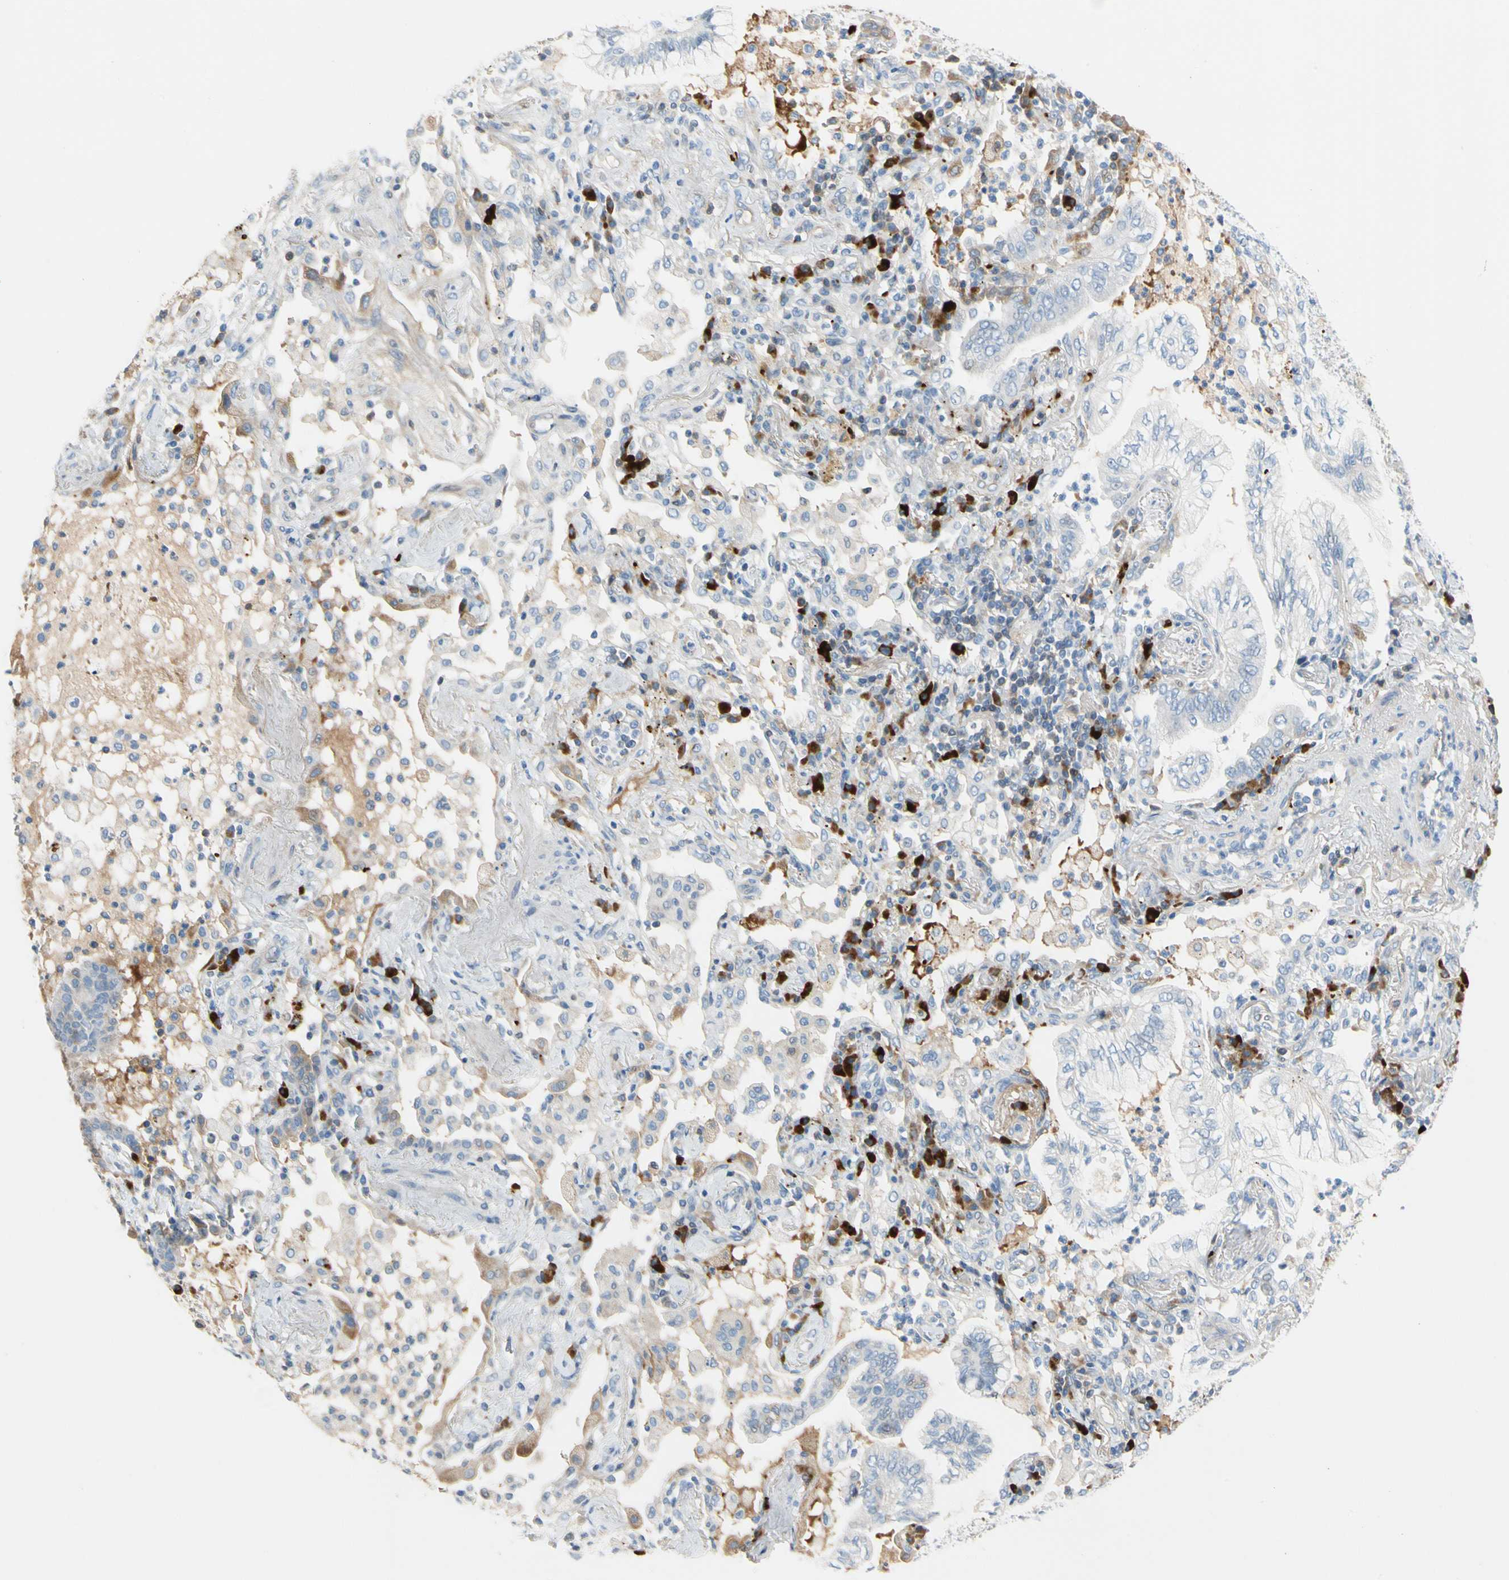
{"staining": {"intensity": "negative", "quantity": "none", "location": "none"}, "tissue": "lung cancer", "cell_type": "Tumor cells", "image_type": "cancer", "snomed": [{"axis": "morphology", "description": "Normal tissue, NOS"}, {"axis": "morphology", "description": "Adenocarcinoma, NOS"}, {"axis": "topography", "description": "Bronchus"}, {"axis": "topography", "description": "Lung"}], "caption": "Lung adenocarcinoma was stained to show a protein in brown. There is no significant positivity in tumor cells. (IHC, brightfield microscopy, high magnification).", "gene": "PPBP", "patient": {"sex": "female", "age": 70}}